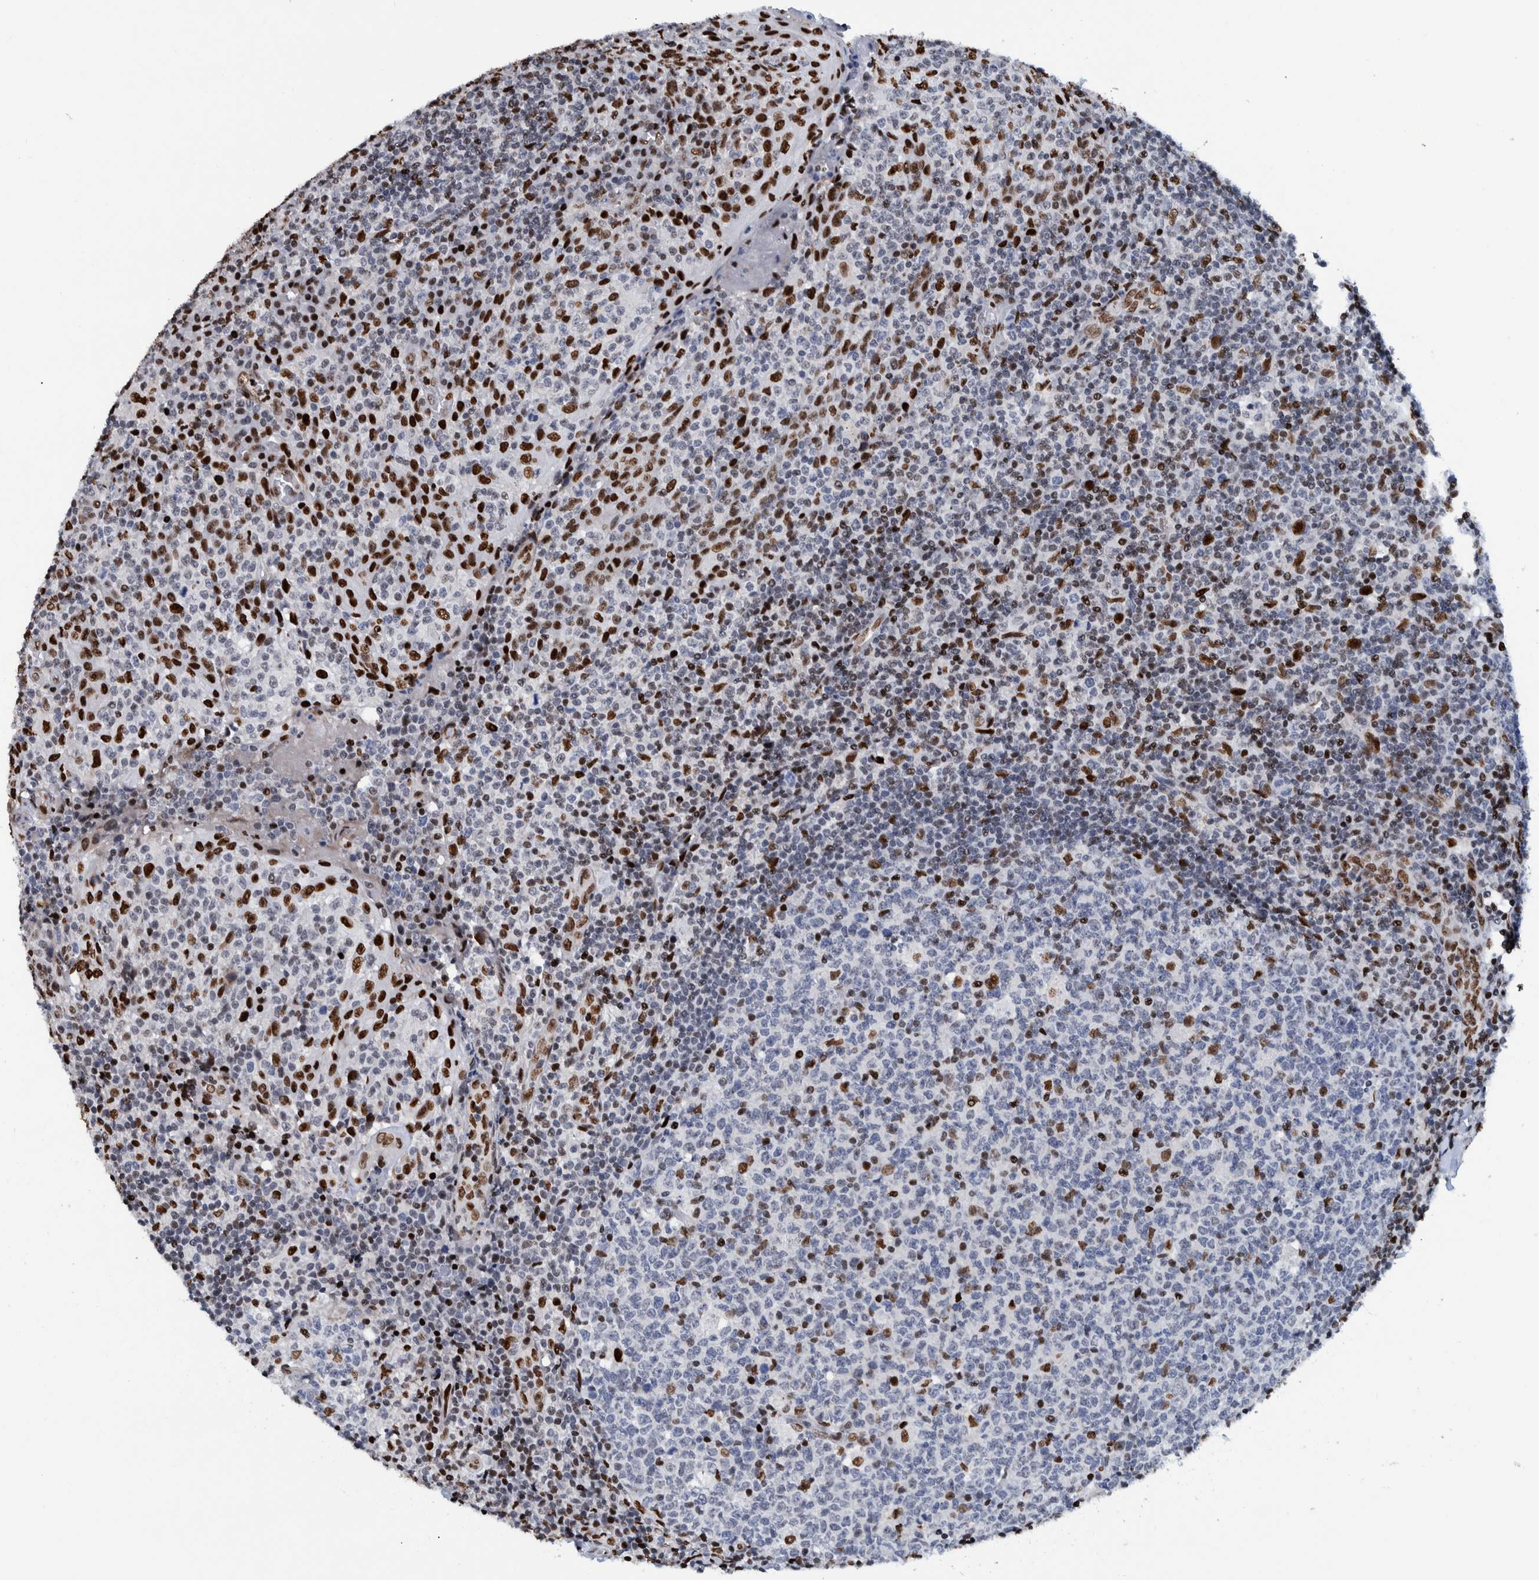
{"staining": {"intensity": "strong", "quantity": "<25%", "location": "nuclear"}, "tissue": "tonsil", "cell_type": "Germinal center cells", "image_type": "normal", "snomed": [{"axis": "morphology", "description": "Normal tissue, NOS"}, {"axis": "topography", "description": "Tonsil"}], "caption": "Immunohistochemical staining of normal human tonsil demonstrates <25% levels of strong nuclear protein staining in about <25% of germinal center cells. (DAB IHC, brown staining for protein, blue staining for nuclei).", "gene": "HEATR9", "patient": {"sex": "female", "age": 19}}